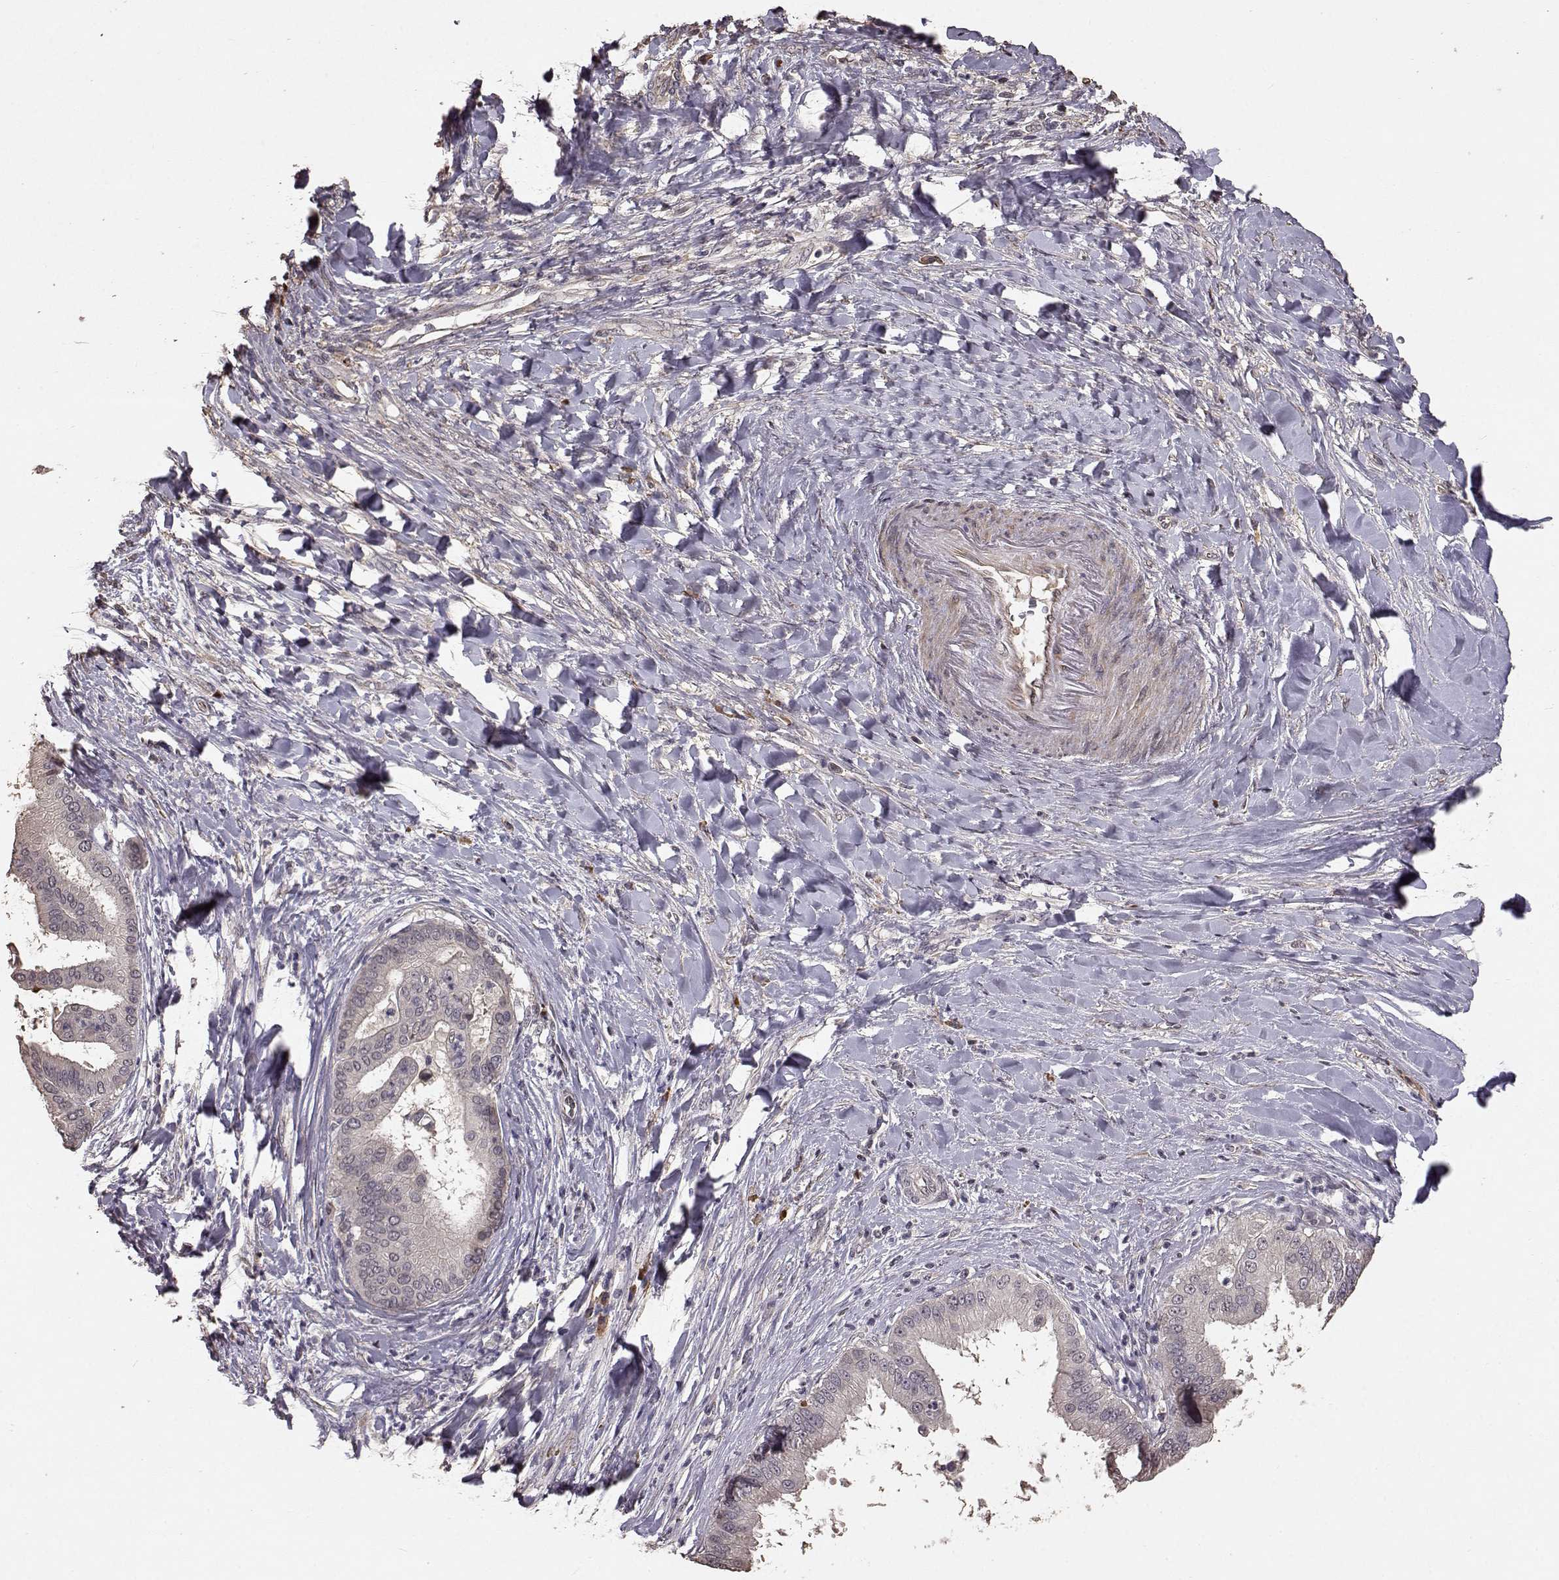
{"staining": {"intensity": "weak", "quantity": ">75%", "location": "cytoplasmic/membranous"}, "tissue": "liver cancer", "cell_type": "Tumor cells", "image_type": "cancer", "snomed": [{"axis": "morphology", "description": "Cholangiocarcinoma"}, {"axis": "topography", "description": "Liver"}], "caption": "Immunohistochemistry (IHC) staining of liver cancer, which exhibits low levels of weak cytoplasmic/membranous positivity in about >75% of tumor cells indicating weak cytoplasmic/membranous protein staining. The staining was performed using DAB (brown) for protein detection and nuclei were counterstained in hematoxylin (blue).", "gene": "USP15", "patient": {"sex": "female", "age": 54}}